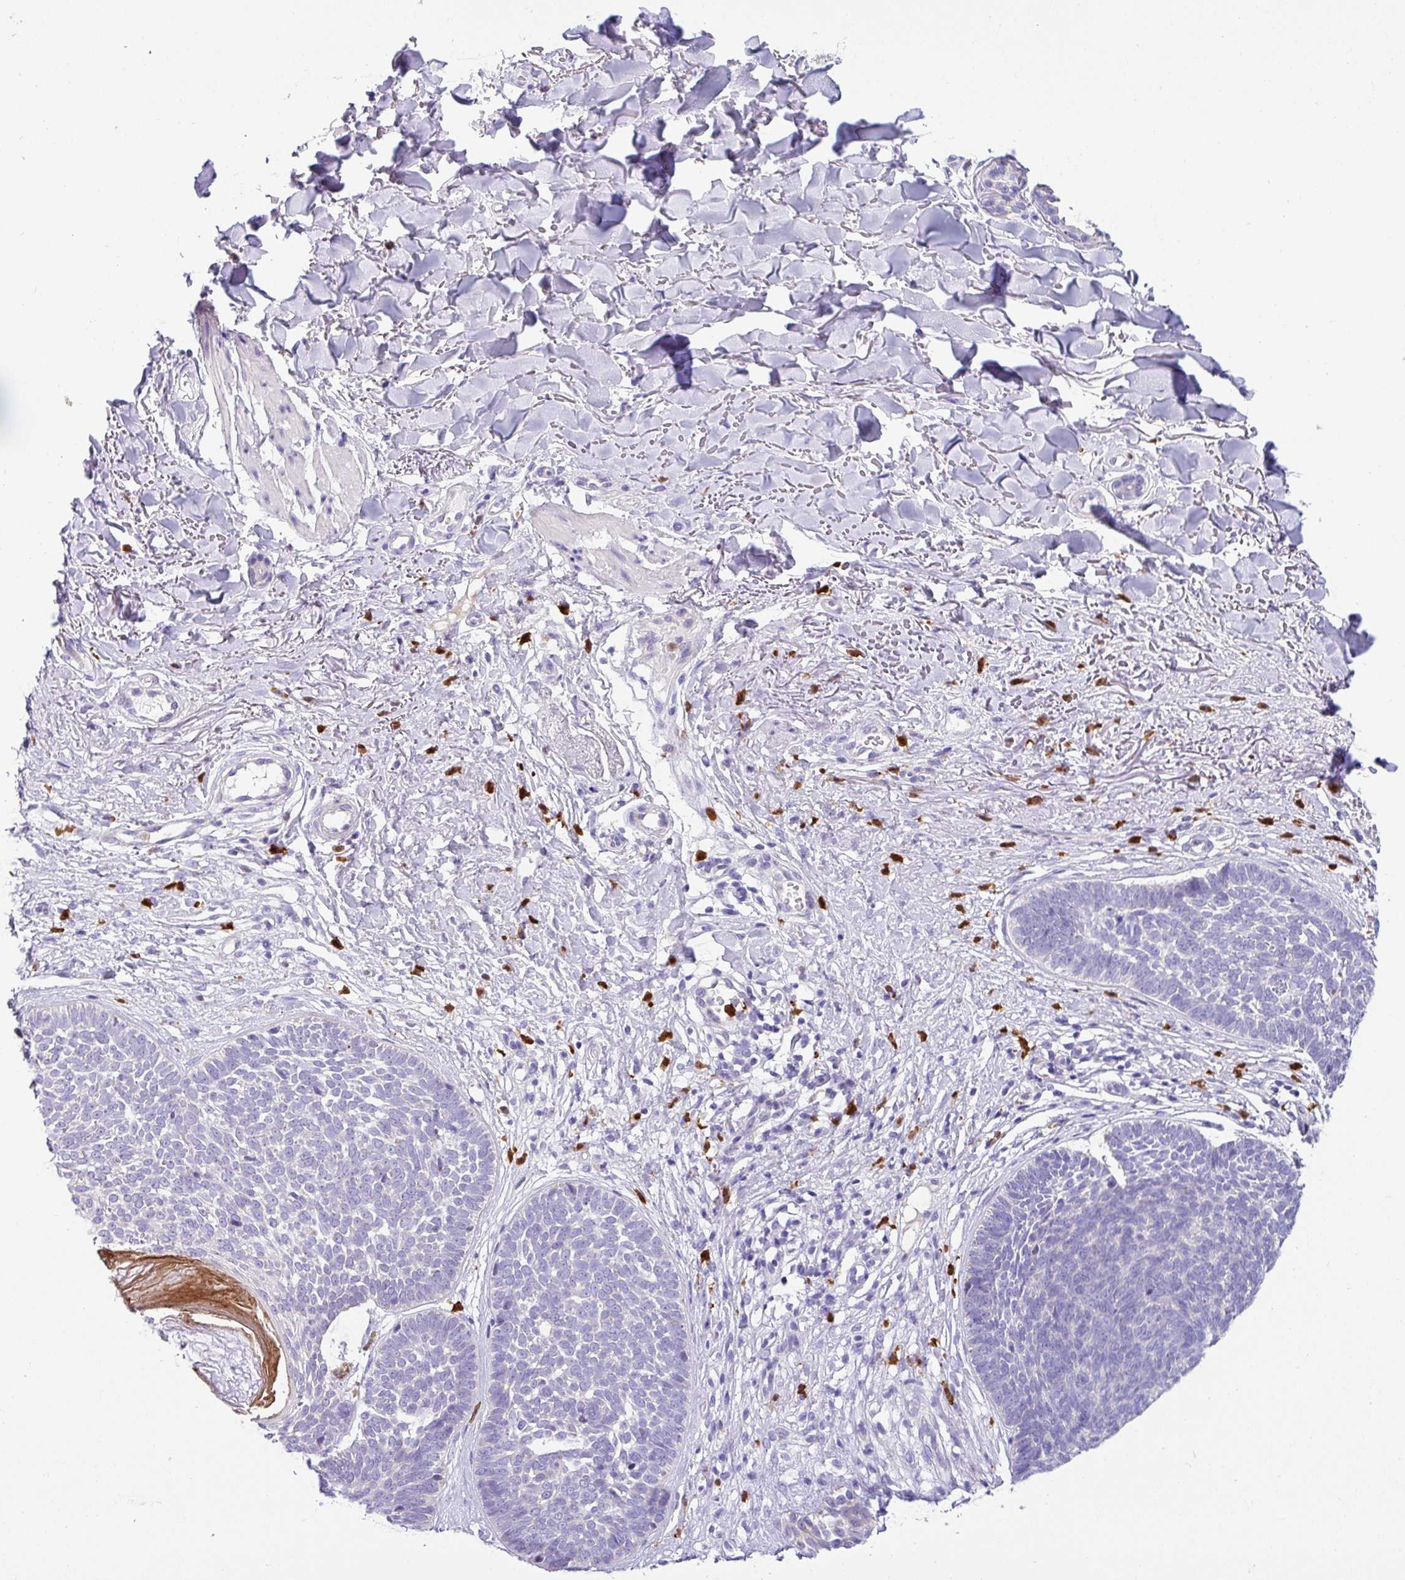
{"staining": {"intensity": "negative", "quantity": "none", "location": "none"}, "tissue": "skin cancer", "cell_type": "Tumor cells", "image_type": "cancer", "snomed": [{"axis": "morphology", "description": "Basal cell carcinoma"}, {"axis": "topography", "description": "Skin"}, {"axis": "topography", "description": "Skin of neck"}, {"axis": "topography", "description": "Skin of shoulder"}, {"axis": "topography", "description": "Skin of back"}], "caption": "Human skin cancer stained for a protein using immunohistochemistry (IHC) displays no positivity in tumor cells.", "gene": "SH2D3C", "patient": {"sex": "male", "age": 80}}